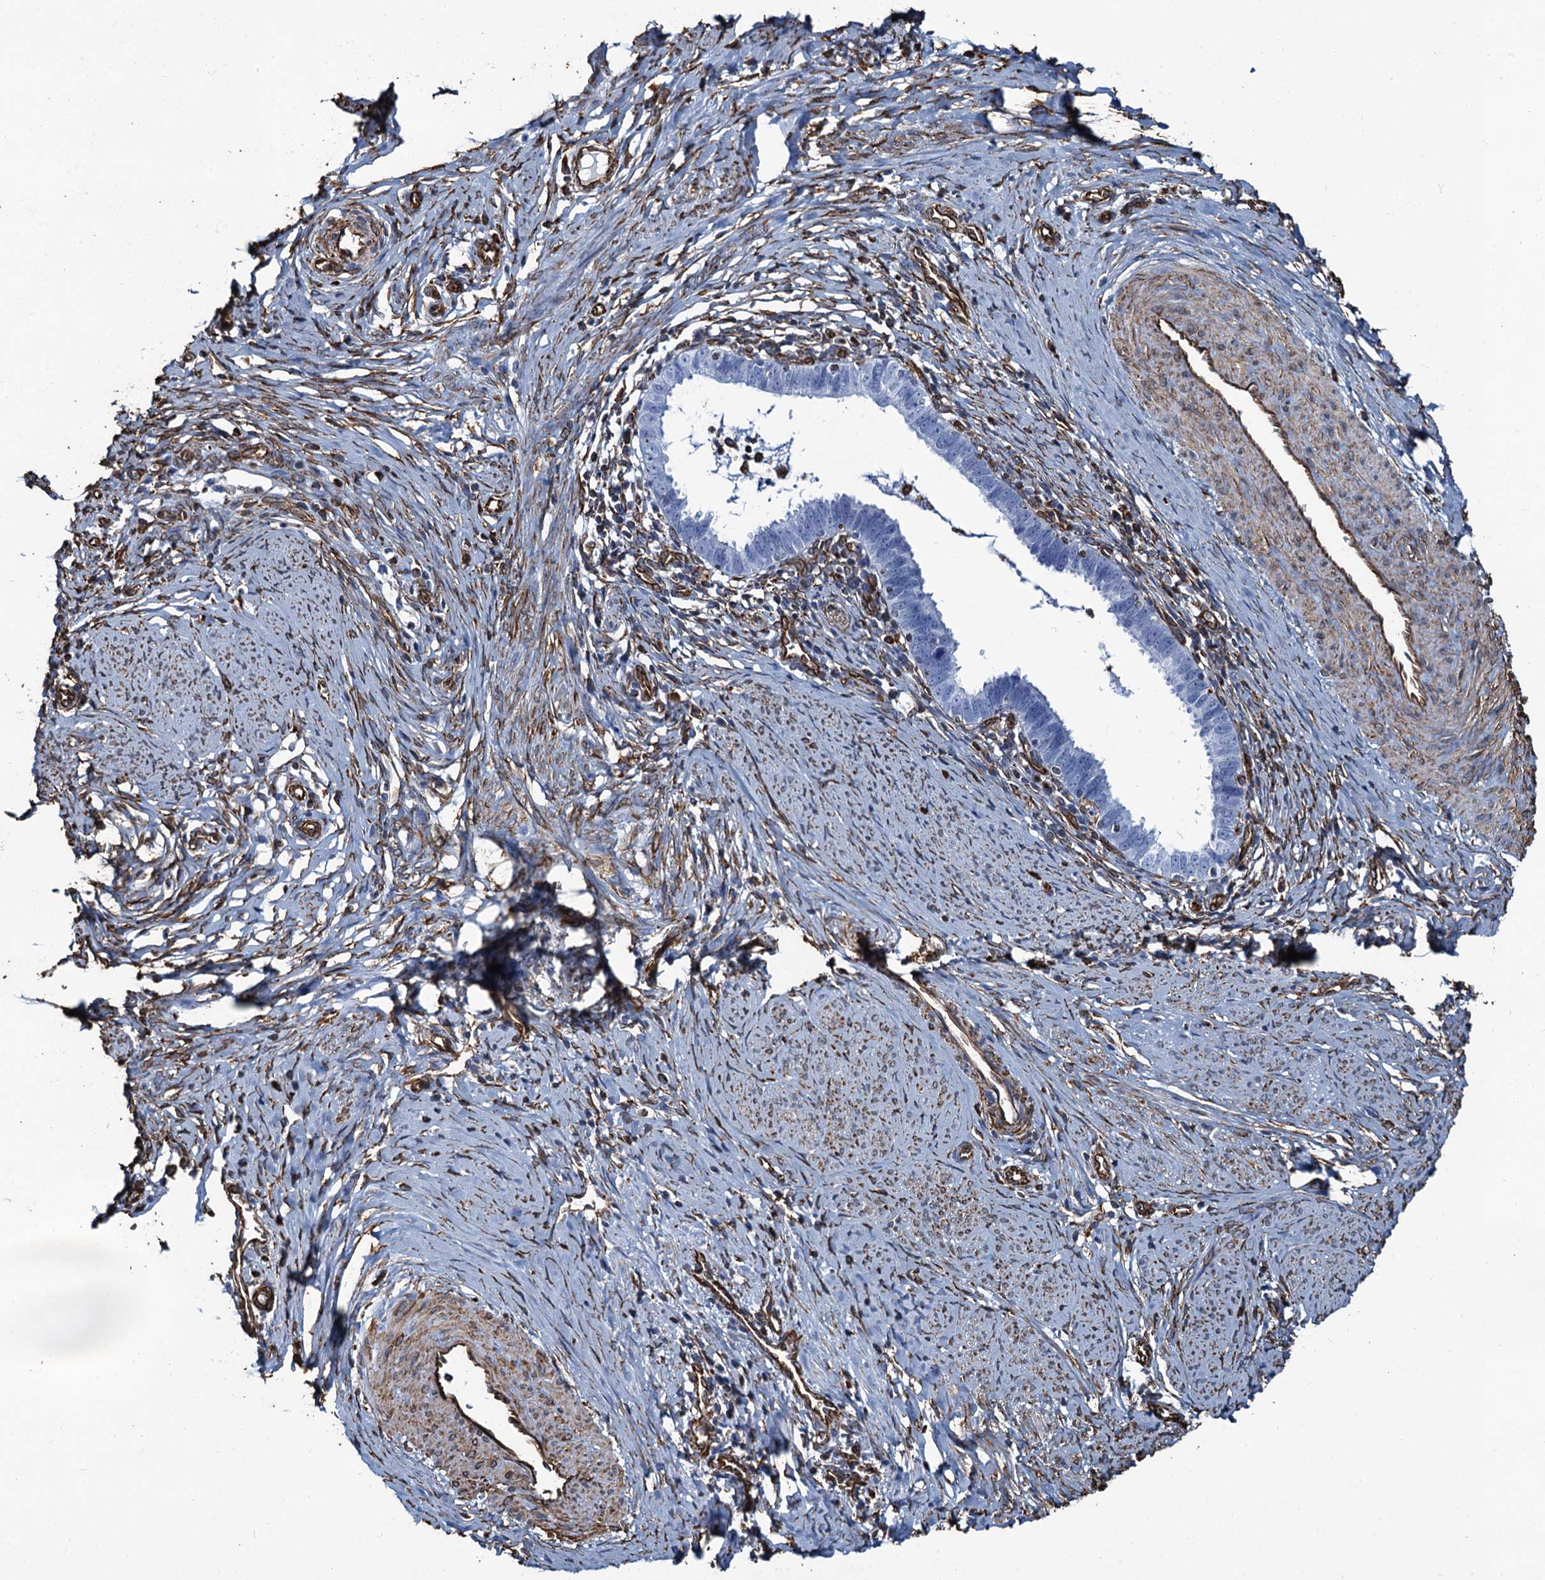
{"staining": {"intensity": "negative", "quantity": "none", "location": "none"}, "tissue": "cervical cancer", "cell_type": "Tumor cells", "image_type": "cancer", "snomed": [{"axis": "morphology", "description": "Adenocarcinoma, NOS"}, {"axis": "topography", "description": "Cervix"}], "caption": "A high-resolution micrograph shows immunohistochemistry staining of adenocarcinoma (cervical), which displays no significant expression in tumor cells. (Stains: DAB (3,3'-diaminobenzidine) immunohistochemistry (IHC) with hematoxylin counter stain, Microscopy: brightfield microscopy at high magnification).", "gene": "PGM2", "patient": {"sex": "female", "age": 36}}